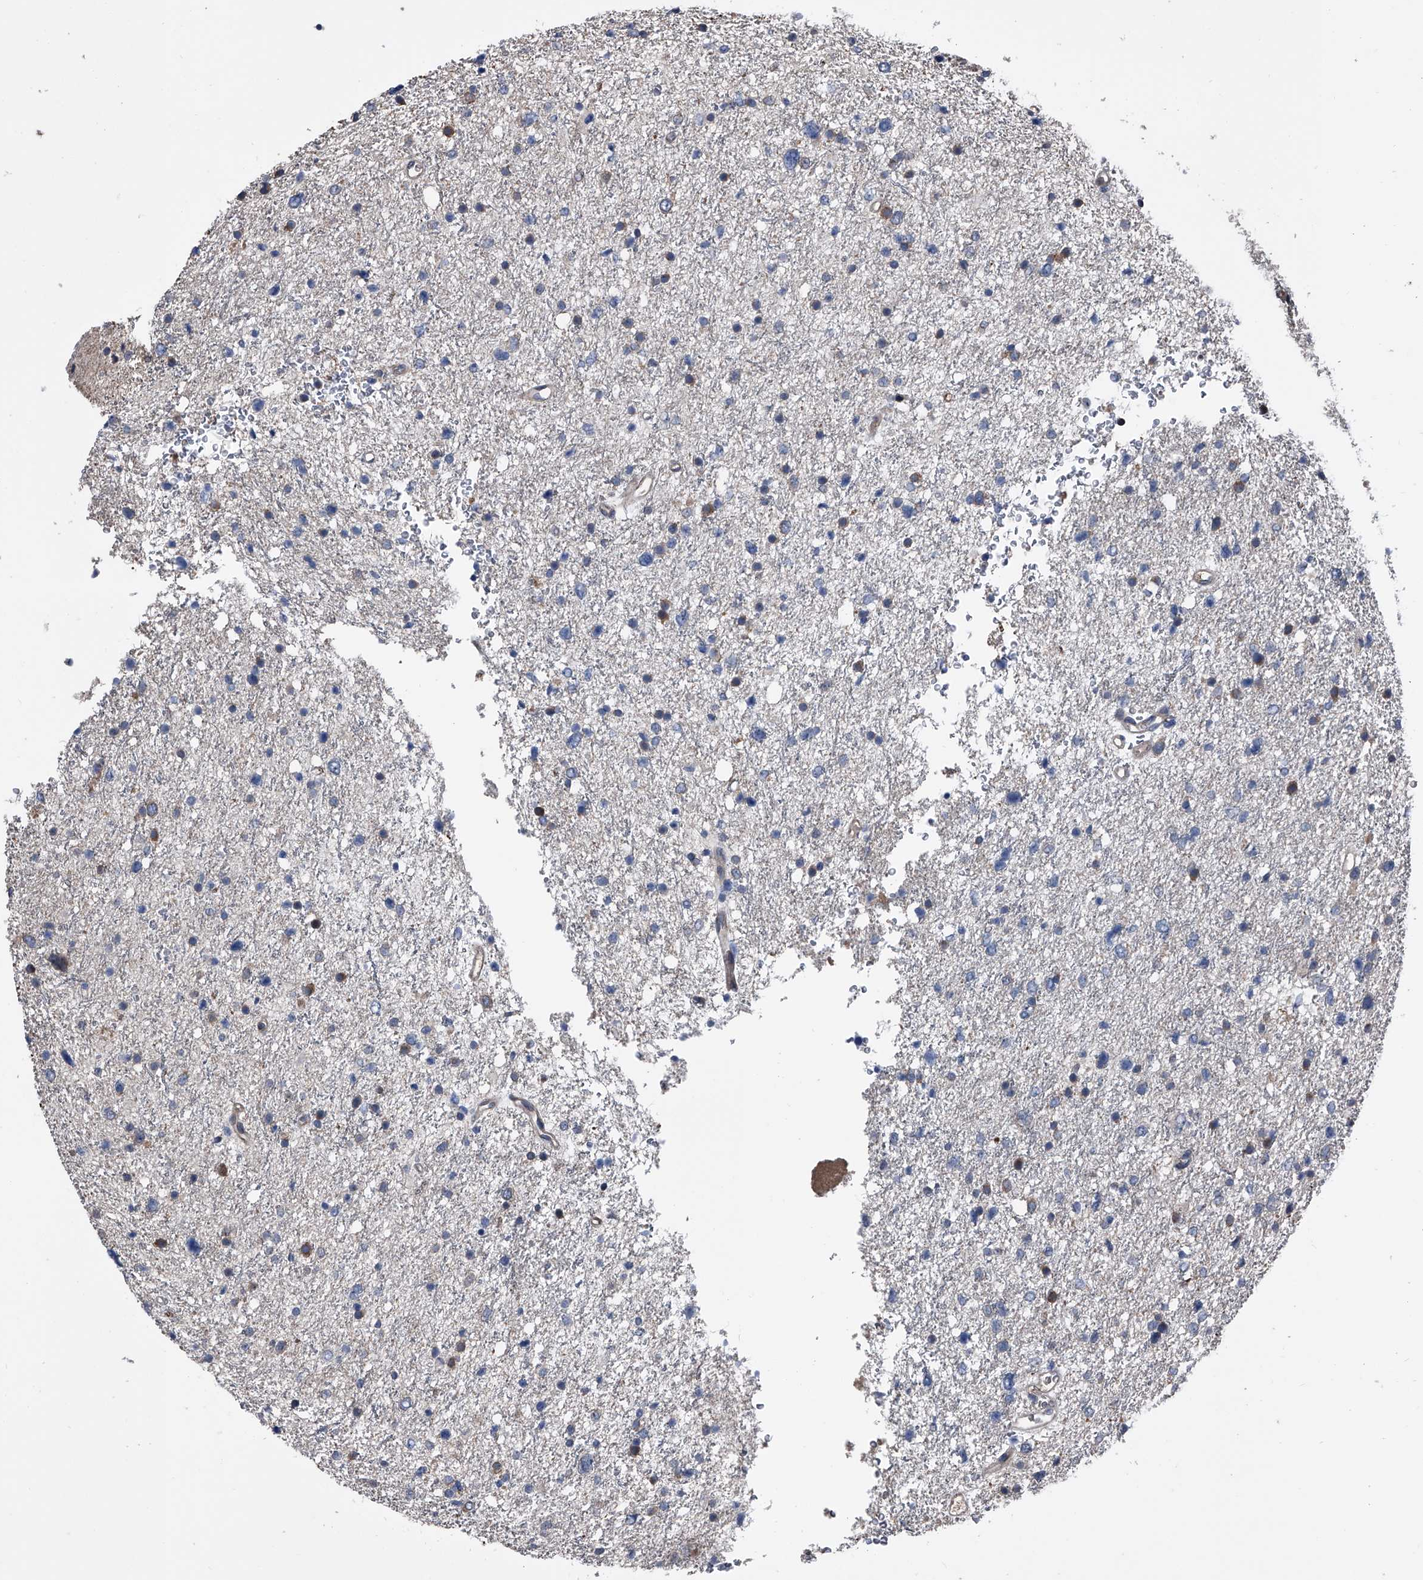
{"staining": {"intensity": "weak", "quantity": "<25%", "location": "cytoplasmic/membranous"}, "tissue": "glioma", "cell_type": "Tumor cells", "image_type": "cancer", "snomed": [{"axis": "morphology", "description": "Glioma, malignant, Low grade"}, {"axis": "topography", "description": "Brain"}], "caption": "The IHC image has no significant positivity in tumor cells of malignant low-grade glioma tissue.", "gene": "KIF13A", "patient": {"sex": "female", "age": 37}}